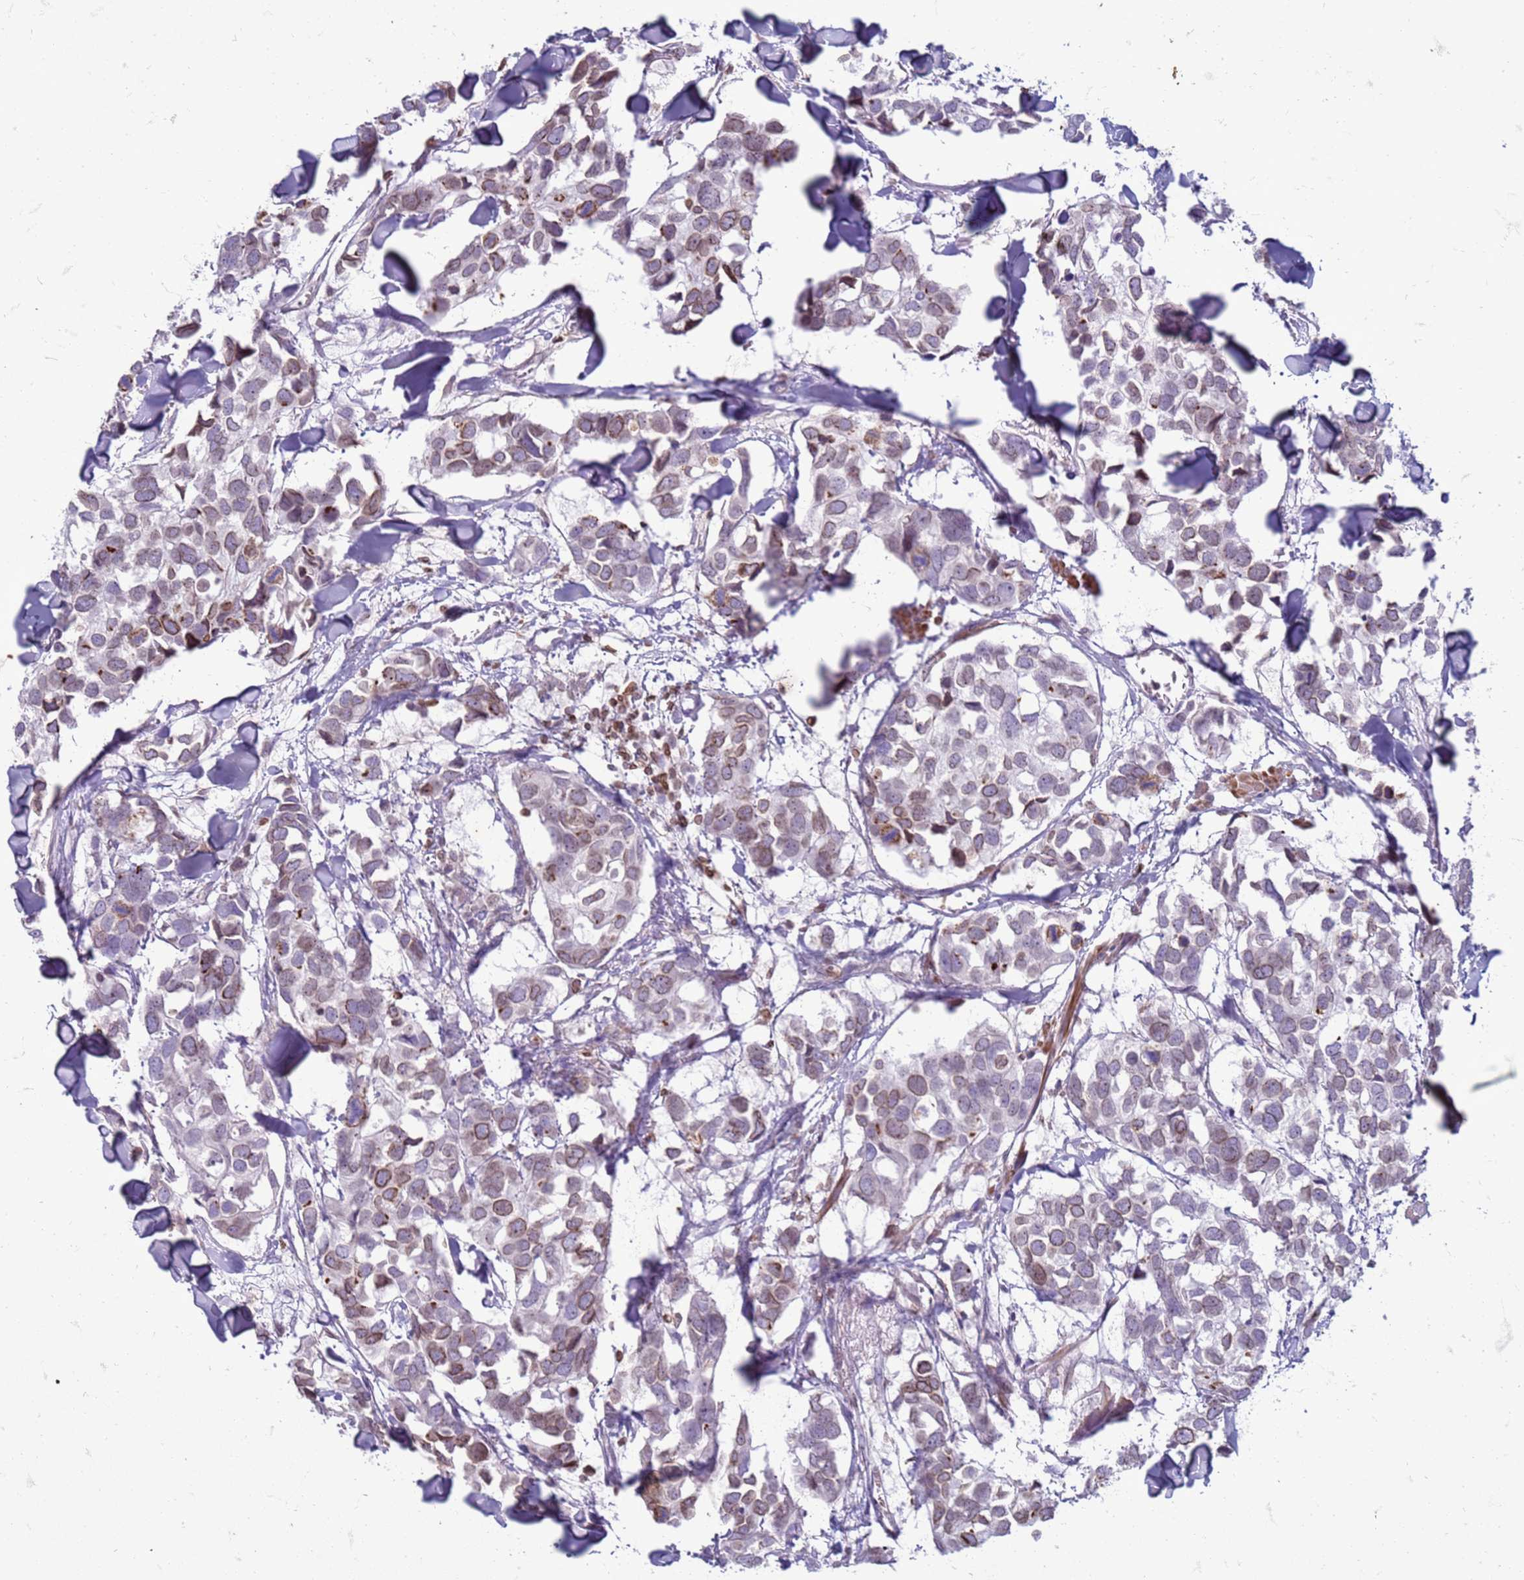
{"staining": {"intensity": "moderate", "quantity": "25%-75%", "location": "cytoplasmic/membranous,nuclear"}, "tissue": "breast cancer", "cell_type": "Tumor cells", "image_type": "cancer", "snomed": [{"axis": "morphology", "description": "Duct carcinoma"}, {"axis": "topography", "description": "Breast"}], "caption": "A brown stain shows moderate cytoplasmic/membranous and nuclear positivity of a protein in human breast infiltrating ductal carcinoma tumor cells.", "gene": "METTL25B", "patient": {"sex": "female", "age": 83}}